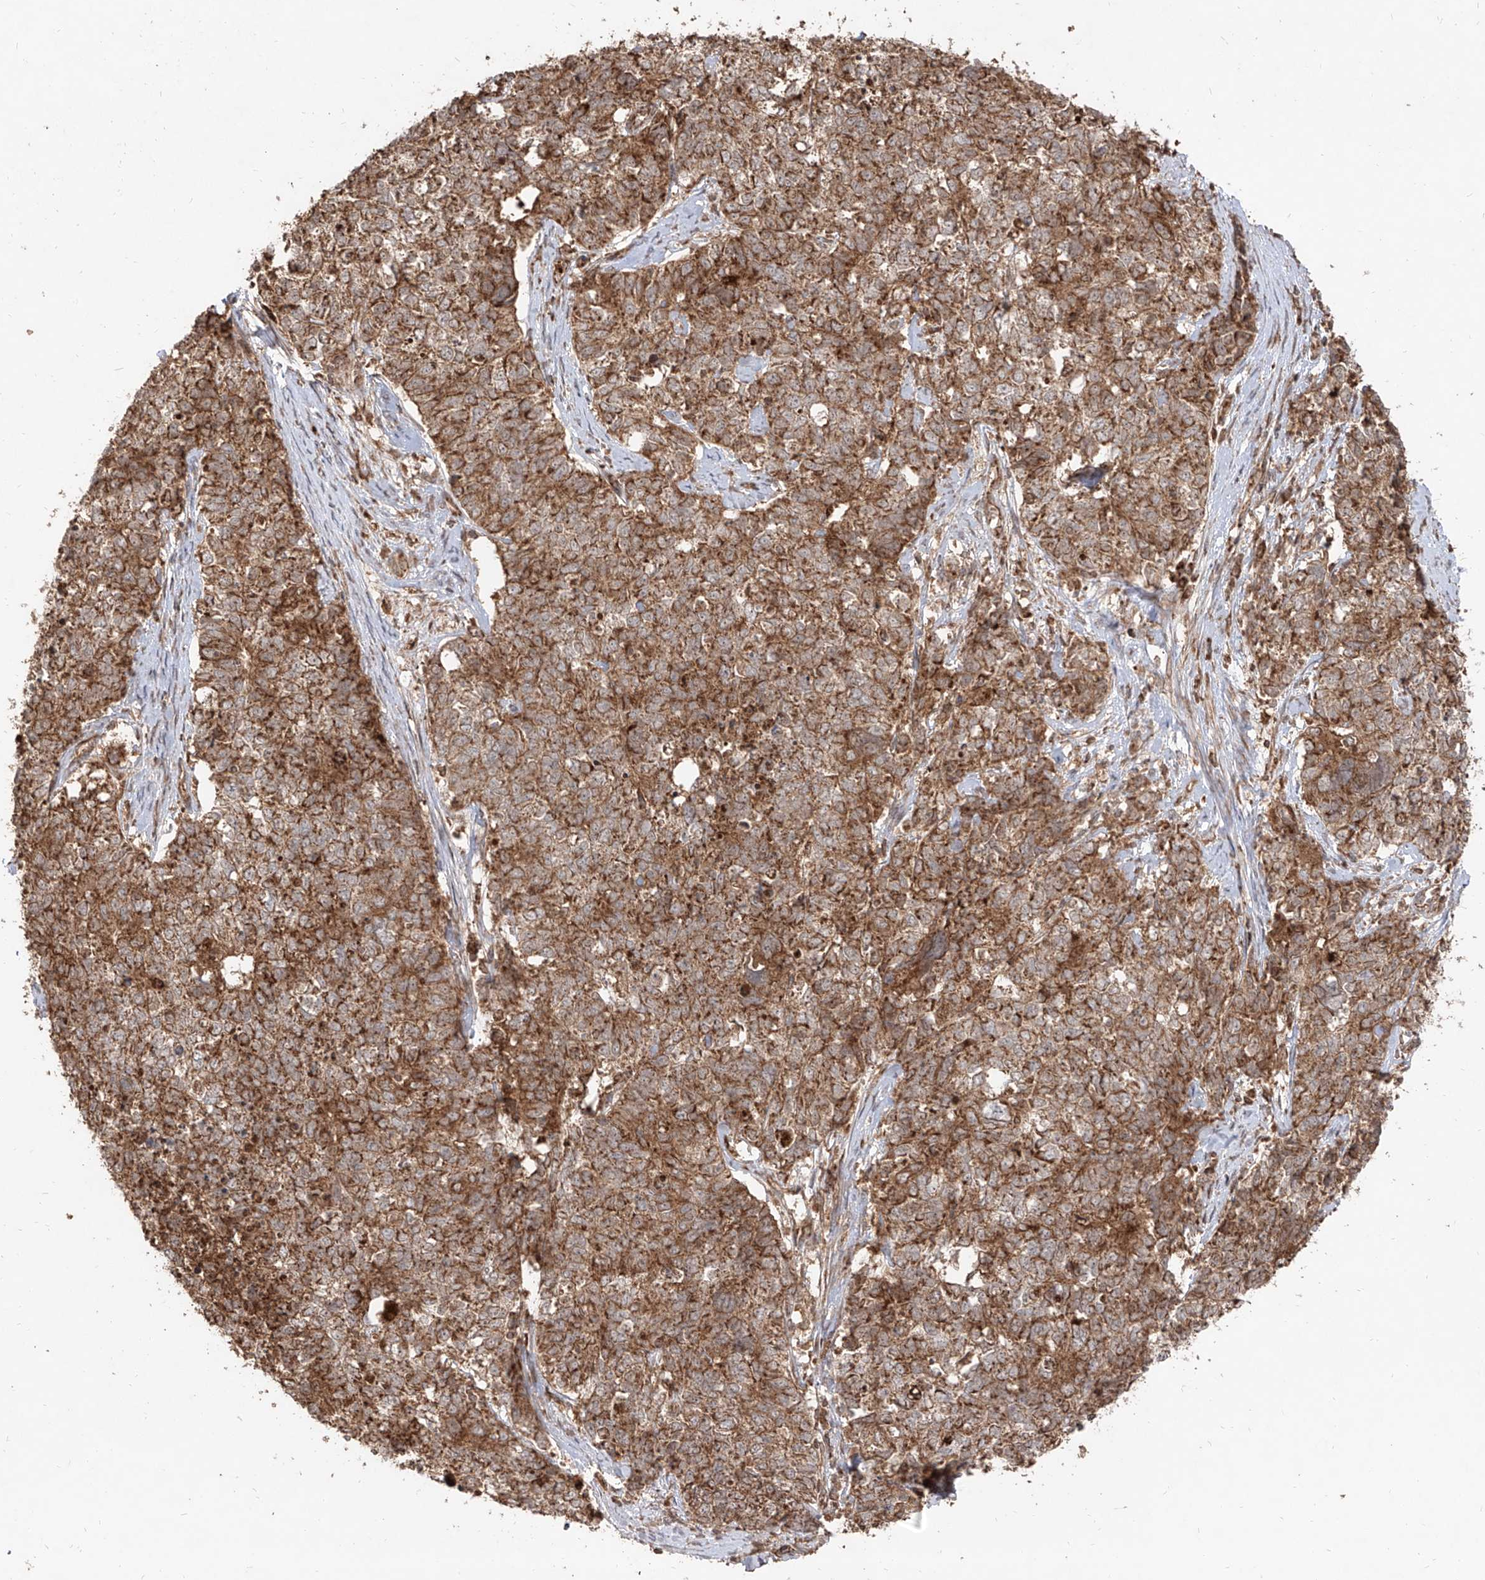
{"staining": {"intensity": "strong", "quantity": ">75%", "location": "cytoplasmic/membranous"}, "tissue": "cervical cancer", "cell_type": "Tumor cells", "image_type": "cancer", "snomed": [{"axis": "morphology", "description": "Squamous cell carcinoma, NOS"}, {"axis": "topography", "description": "Cervix"}], "caption": "Cervical squamous cell carcinoma stained with a protein marker reveals strong staining in tumor cells.", "gene": "AIM2", "patient": {"sex": "female", "age": 63}}